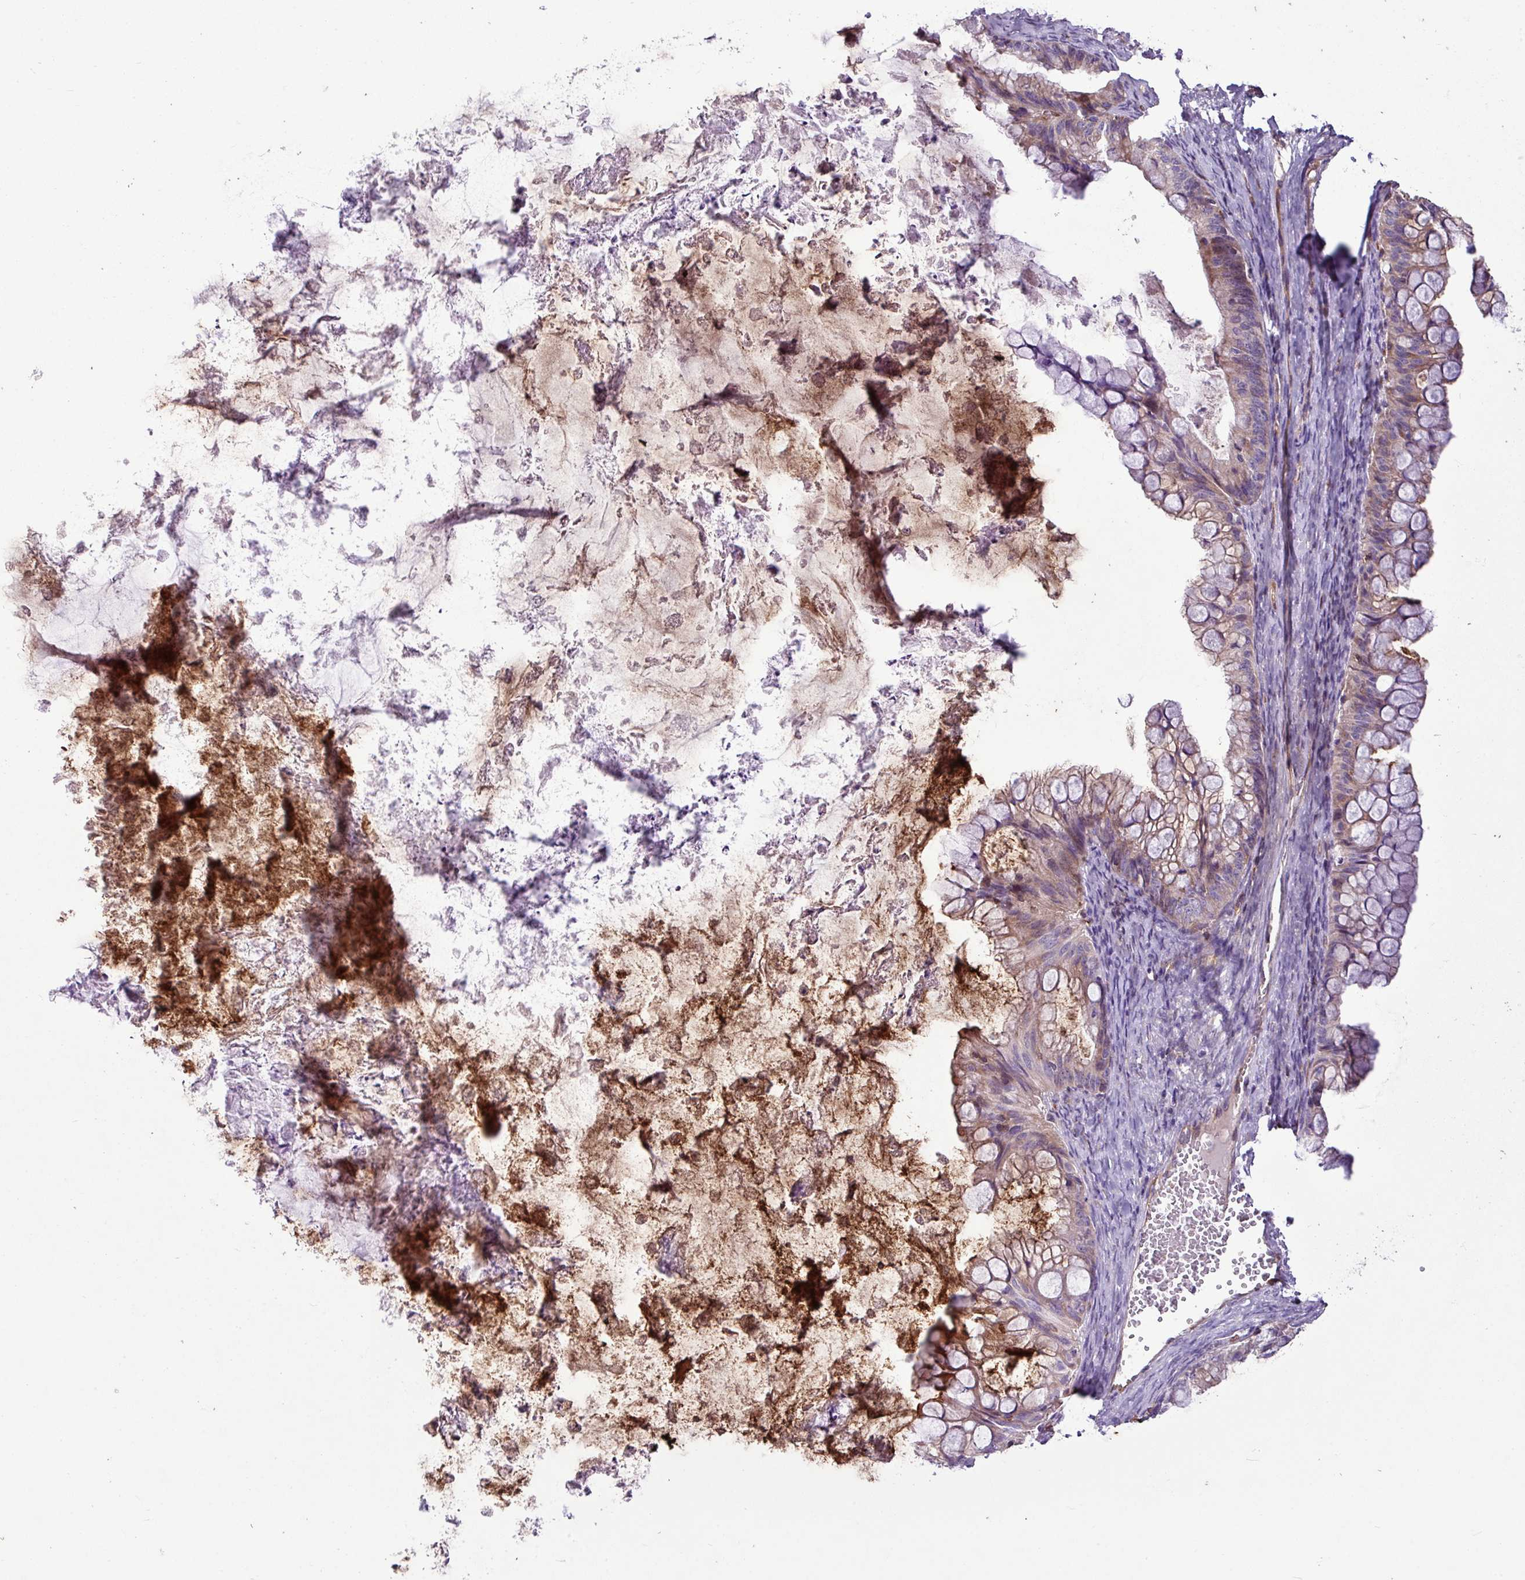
{"staining": {"intensity": "weak", "quantity": "25%-75%", "location": "cytoplasmic/membranous"}, "tissue": "ovarian cancer", "cell_type": "Tumor cells", "image_type": "cancer", "snomed": [{"axis": "morphology", "description": "Cystadenocarcinoma, mucinous, NOS"}, {"axis": "topography", "description": "Ovary"}], "caption": "Immunohistochemical staining of ovarian cancer reveals low levels of weak cytoplasmic/membranous protein positivity in approximately 25%-75% of tumor cells.", "gene": "ZNF106", "patient": {"sex": "female", "age": 35}}